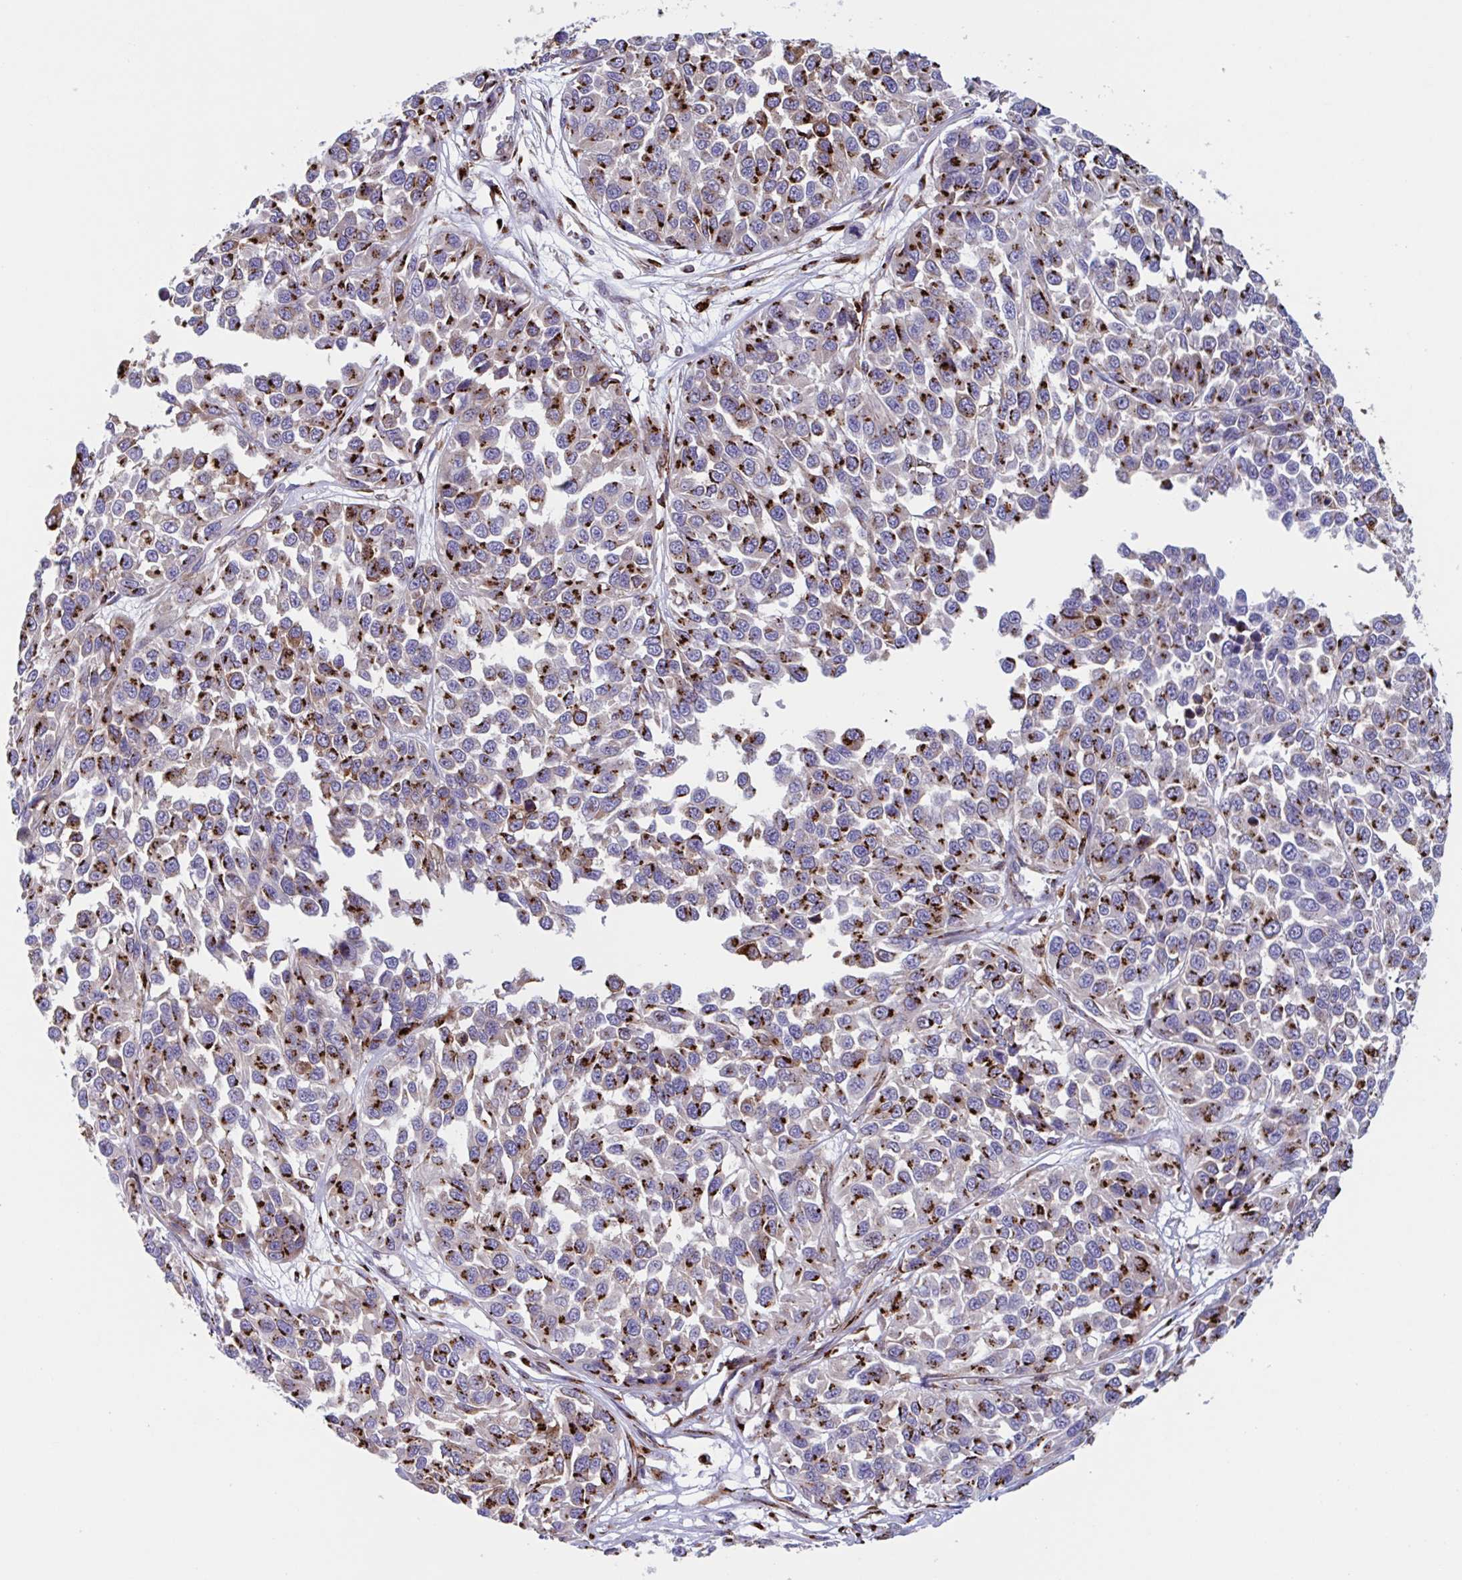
{"staining": {"intensity": "strong", "quantity": ">75%", "location": "cytoplasmic/membranous"}, "tissue": "melanoma", "cell_type": "Tumor cells", "image_type": "cancer", "snomed": [{"axis": "morphology", "description": "Malignant melanoma, NOS"}, {"axis": "topography", "description": "Skin"}], "caption": "This image displays melanoma stained with immunohistochemistry to label a protein in brown. The cytoplasmic/membranous of tumor cells show strong positivity for the protein. Nuclei are counter-stained blue.", "gene": "RFK", "patient": {"sex": "male", "age": 62}}